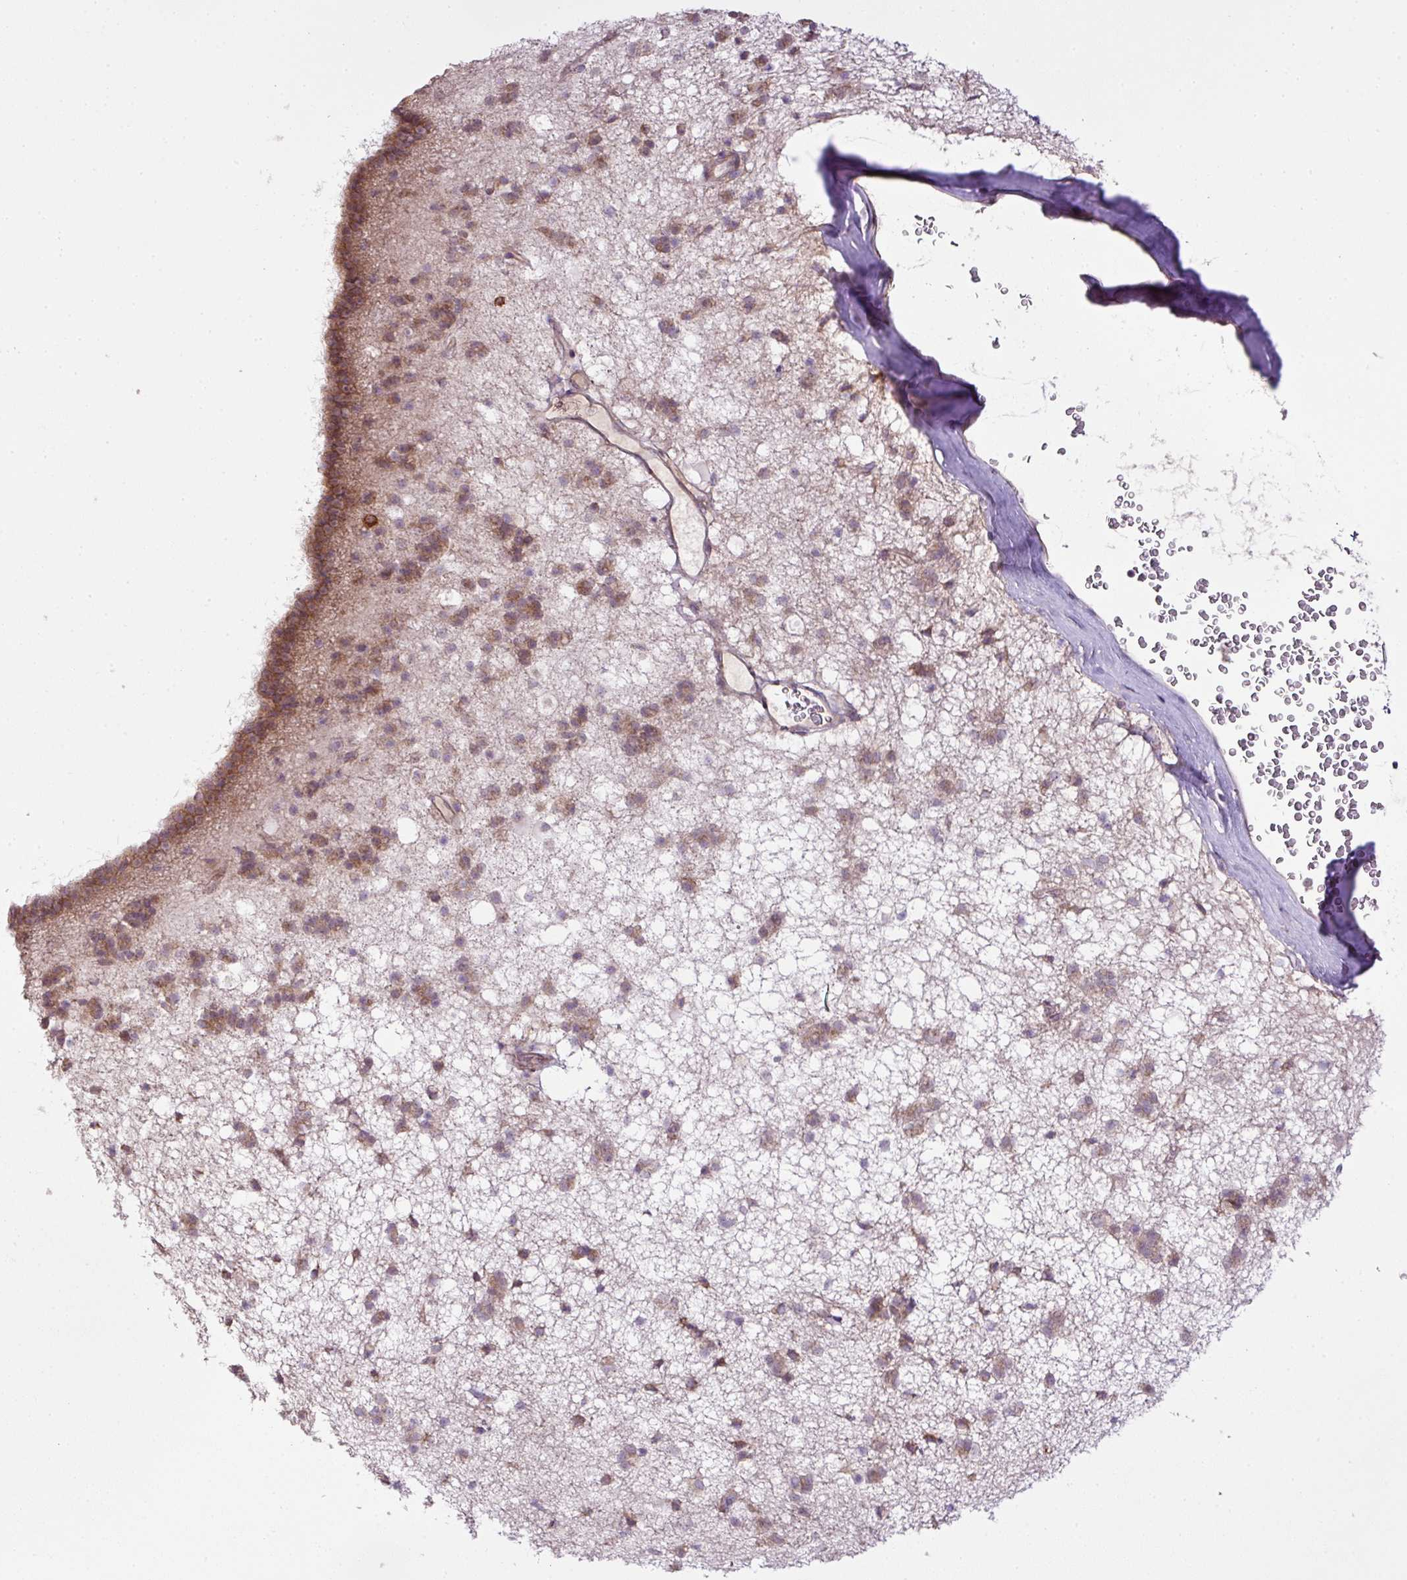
{"staining": {"intensity": "moderate", "quantity": ">75%", "location": "cytoplasmic/membranous"}, "tissue": "caudate", "cell_type": "Glial cells", "image_type": "normal", "snomed": [{"axis": "morphology", "description": "Normal tissue, NOS"}, {"axis": "topography", "description": "Lateral ventricle wall"}], "caption": "Immunohistochemistry (IHC) of normal caudate exhibits medium levels of moderate cytoplasmic/membranous expression in about >75% of glial cells.", "gene": "COX18", "patient": {"sex": "male", "age": 58}}